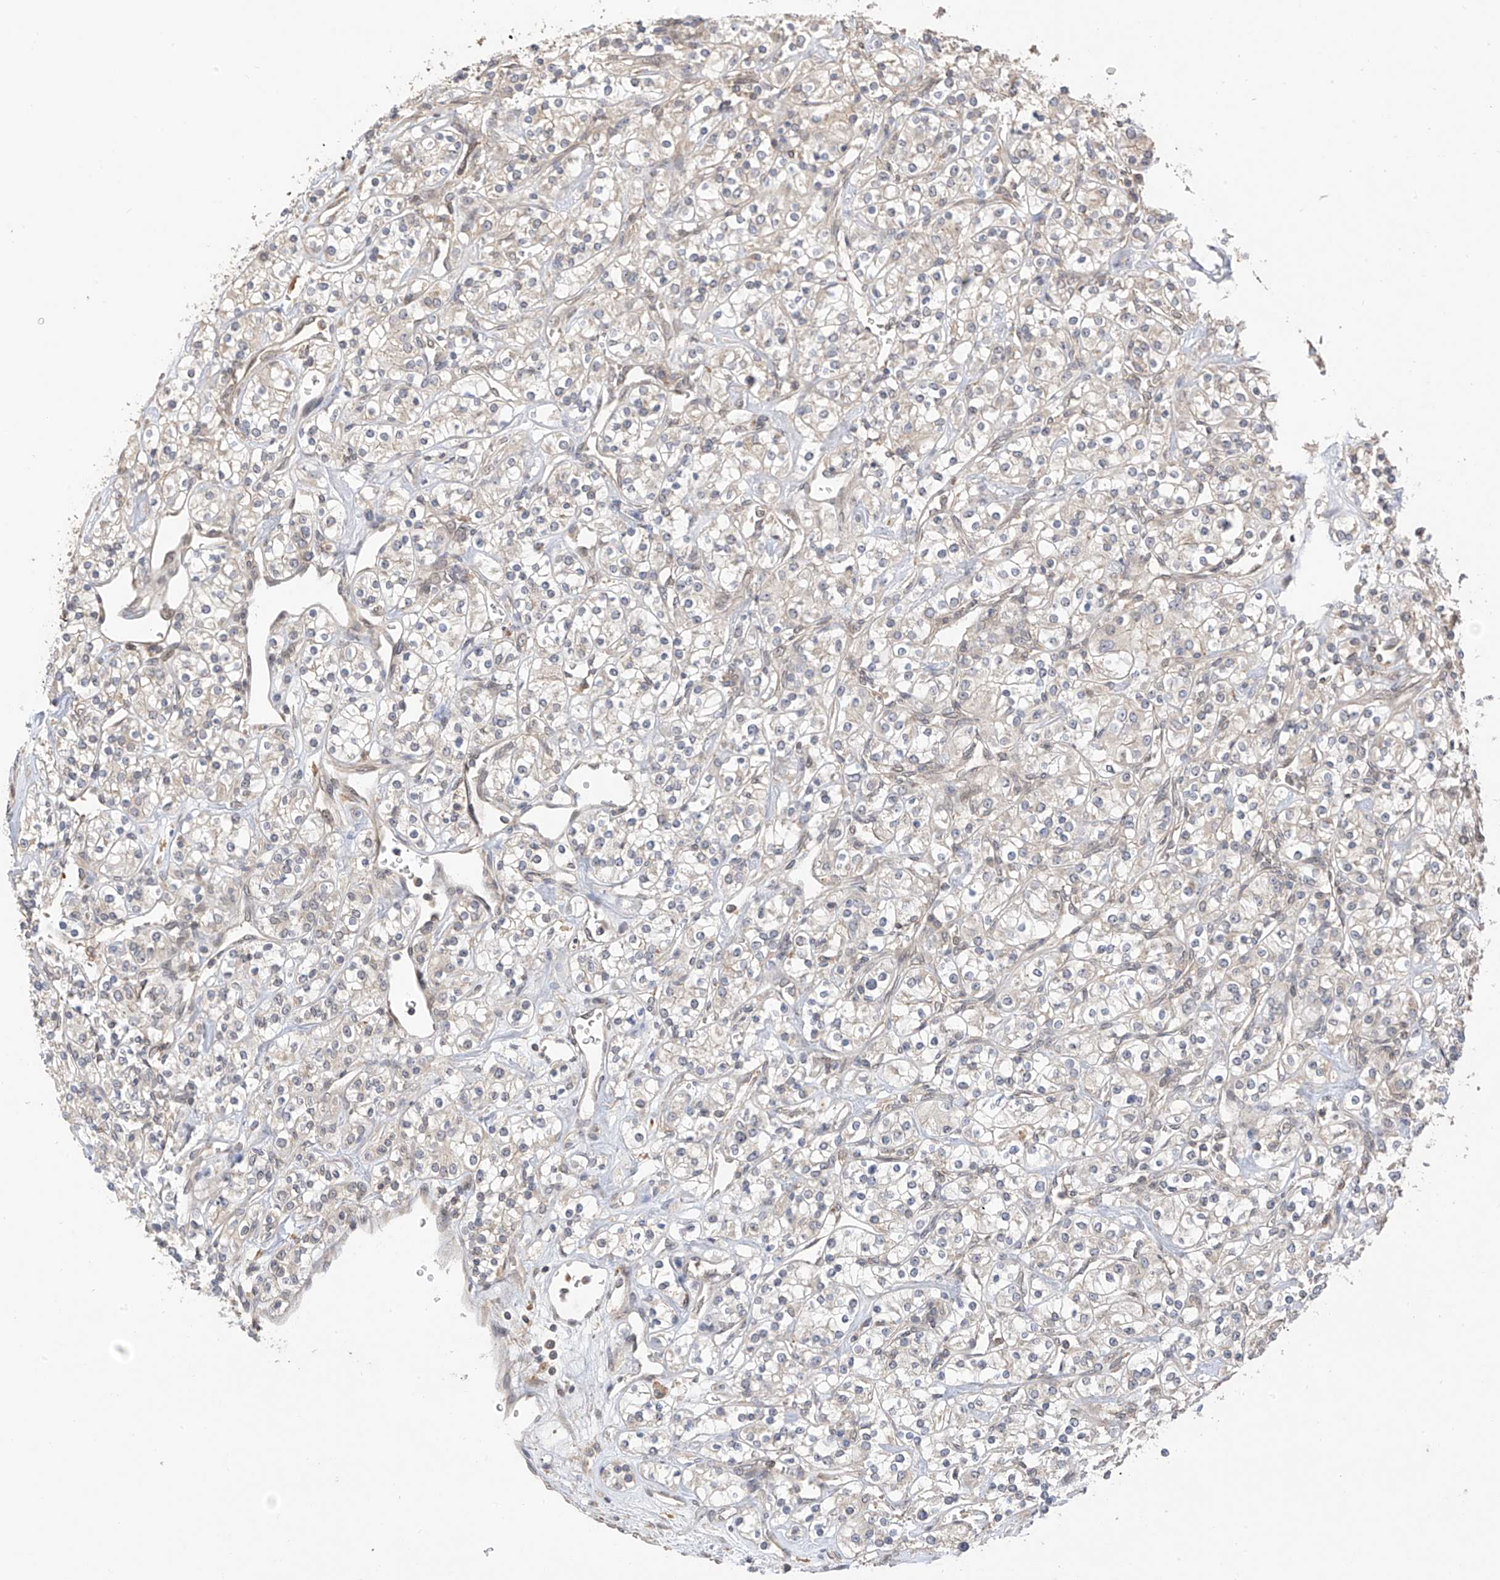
{"staining": {"intensity": "negative", "quantity": "none", "location": "none"}, "tissue": "renal cancer", "cell_type": "Tumor cells", "image_type": "cancer", "snomed": [{"axis": "morphology", "description": "Adenocarcinoma, NOS"}, {"axis": "topography", "description": "Kidney"}], "caption": "This is a image of immunohistochemistry staining of renal adenocarcinoma, which shows no expression in tumor cells.", "gene": "REC8", "patient": {"sex": "male", "age": 77}}